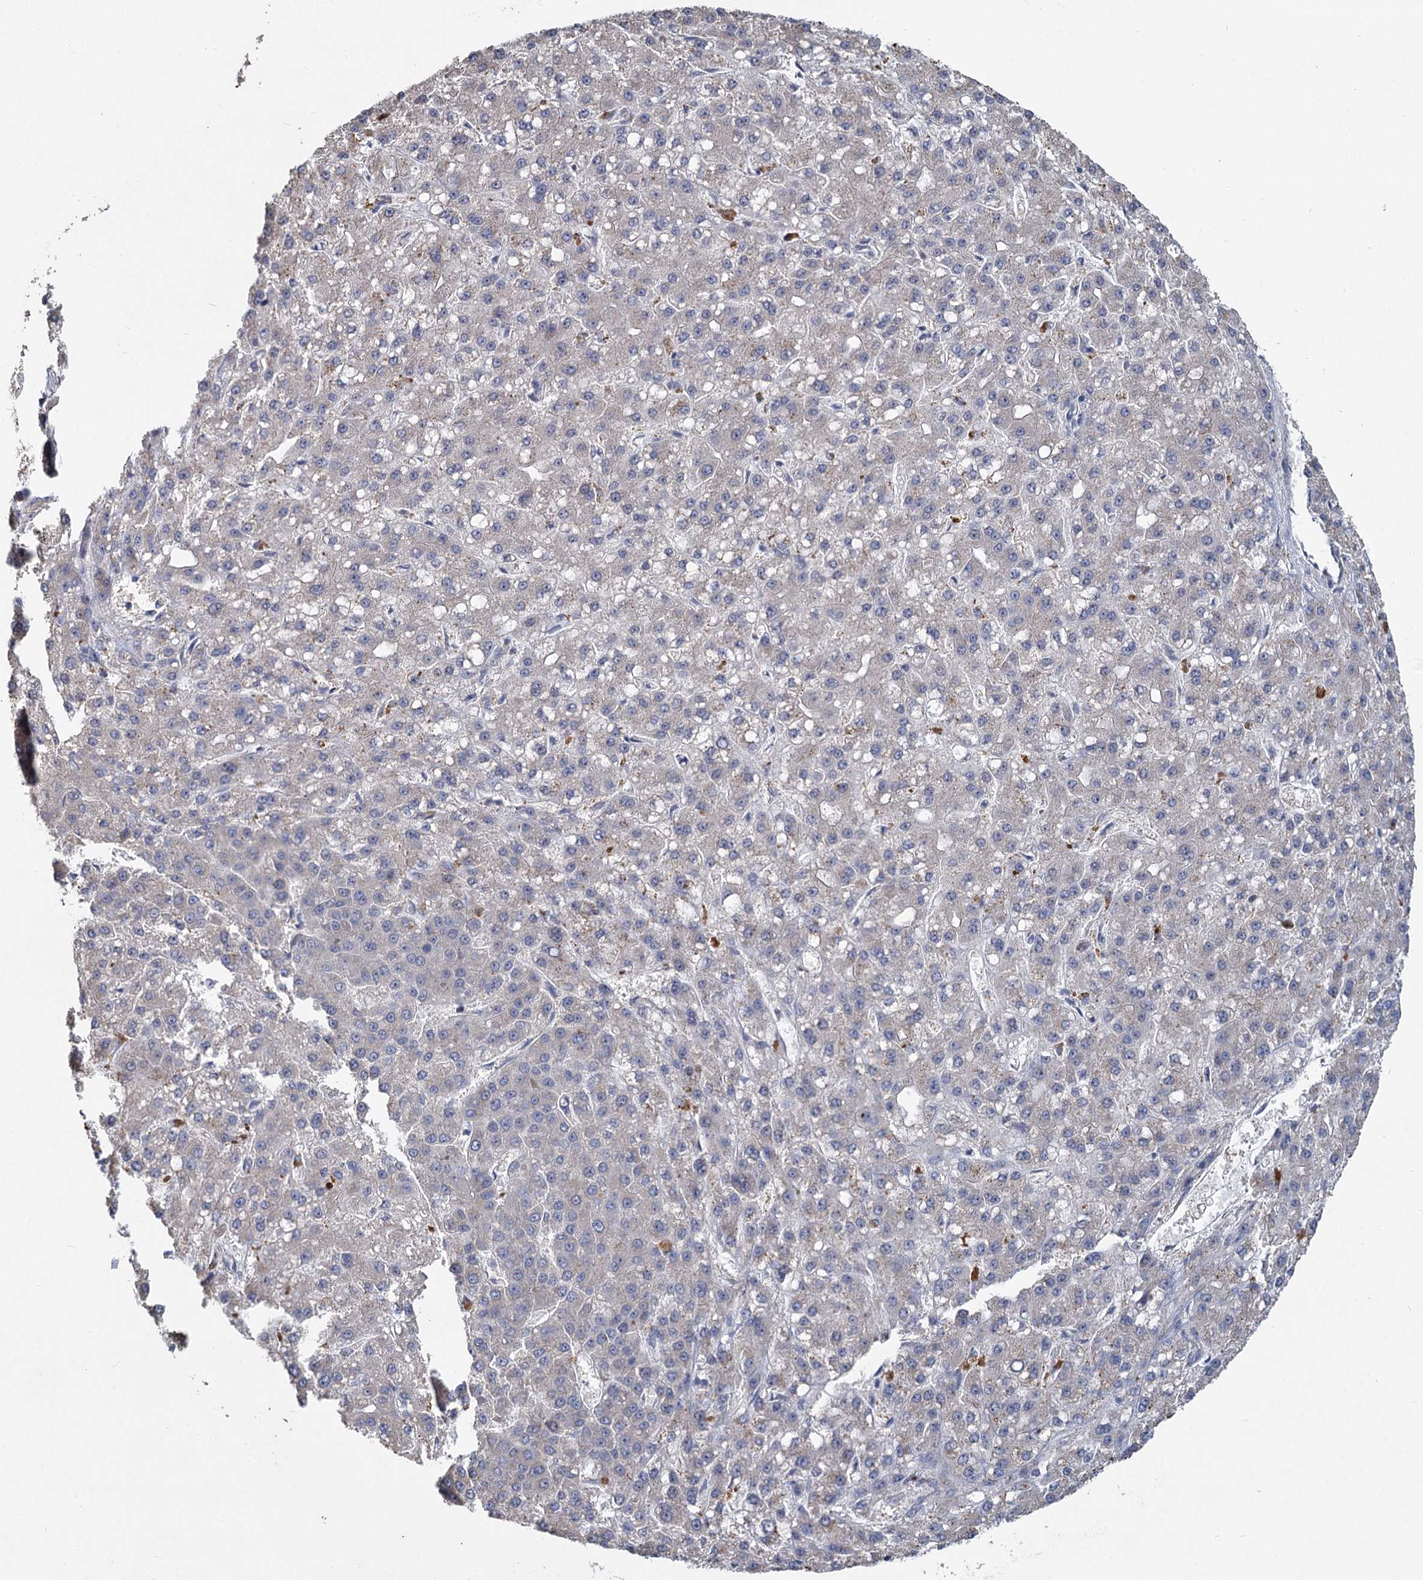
{"staining": {"intensity": "negative", "quantity": "none", "location": "none"}, "tissue": "liver cancer", "cell_type": "Tumor cells", "image_type": "cancer", "snomed": [{"axis": "morphology", "description": "Carcinoma, Hepatocellular, NOS"}, {"axis": "topography", "description": "Liver"}], "caption": "Tumor cells are negative for protein expression in human liver cancer.", "gene": "HES2", "patient": {"sex": "male", "age": 67}}